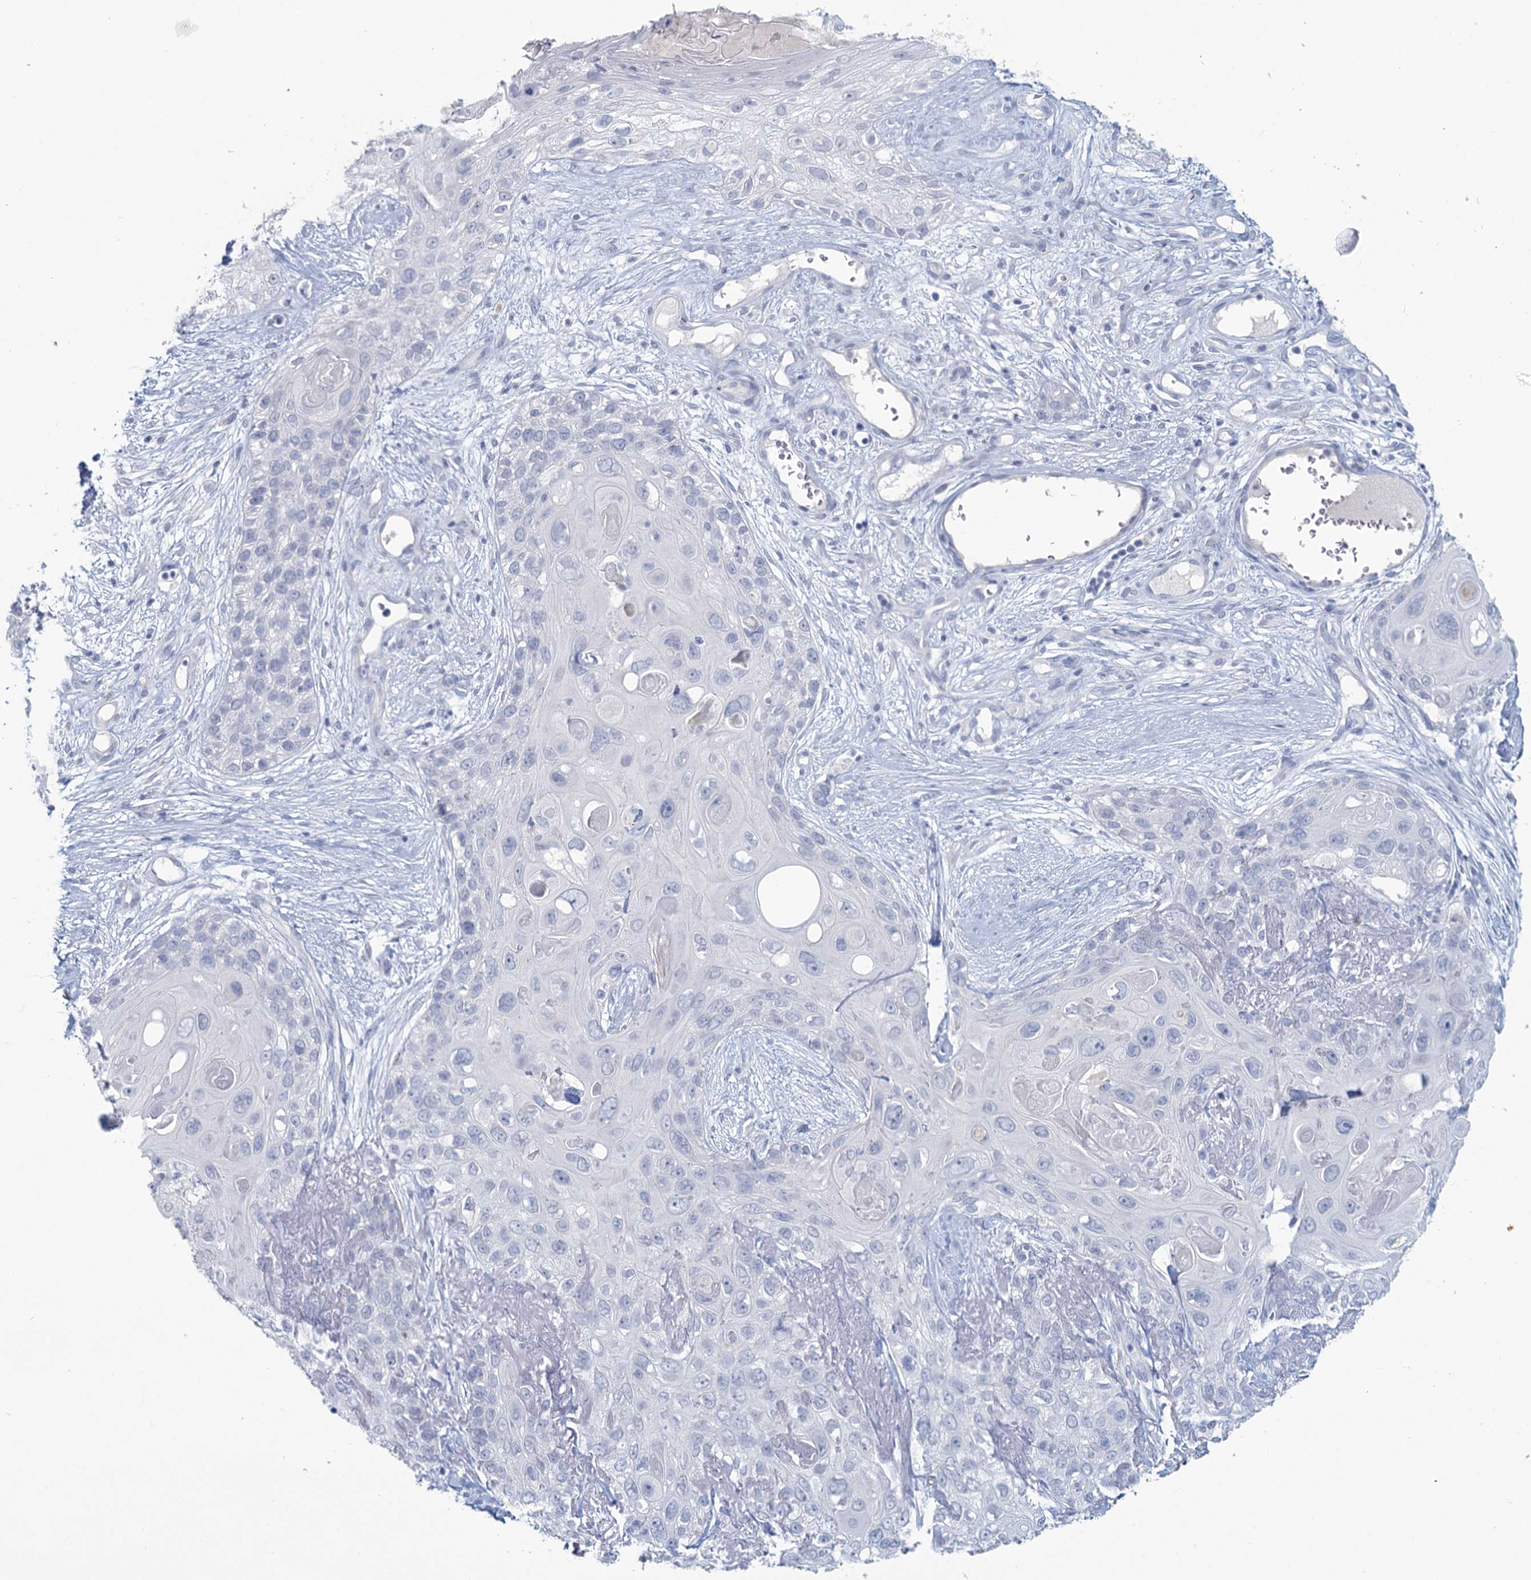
{"staining": {"intensity": "negative", "quantity": "none", "location": "none"}, "tissue": "skin cancer", "cell_type": "Tumor cells", "image_type": "cancer", "snomed": [{"axis": "morphology", "description": "Normal tissue, NOS"}, {"axis": "morphology", "description": "Squamous cell carcinoma, NOS"}, {"axis": "topography", "description": "Skin"}], "caption": "Tumor cells show no significant protein expression in skin squamous cell carcinoma.", "gene": "CHGA", "patient": {"sex": "male", "age": 72}}